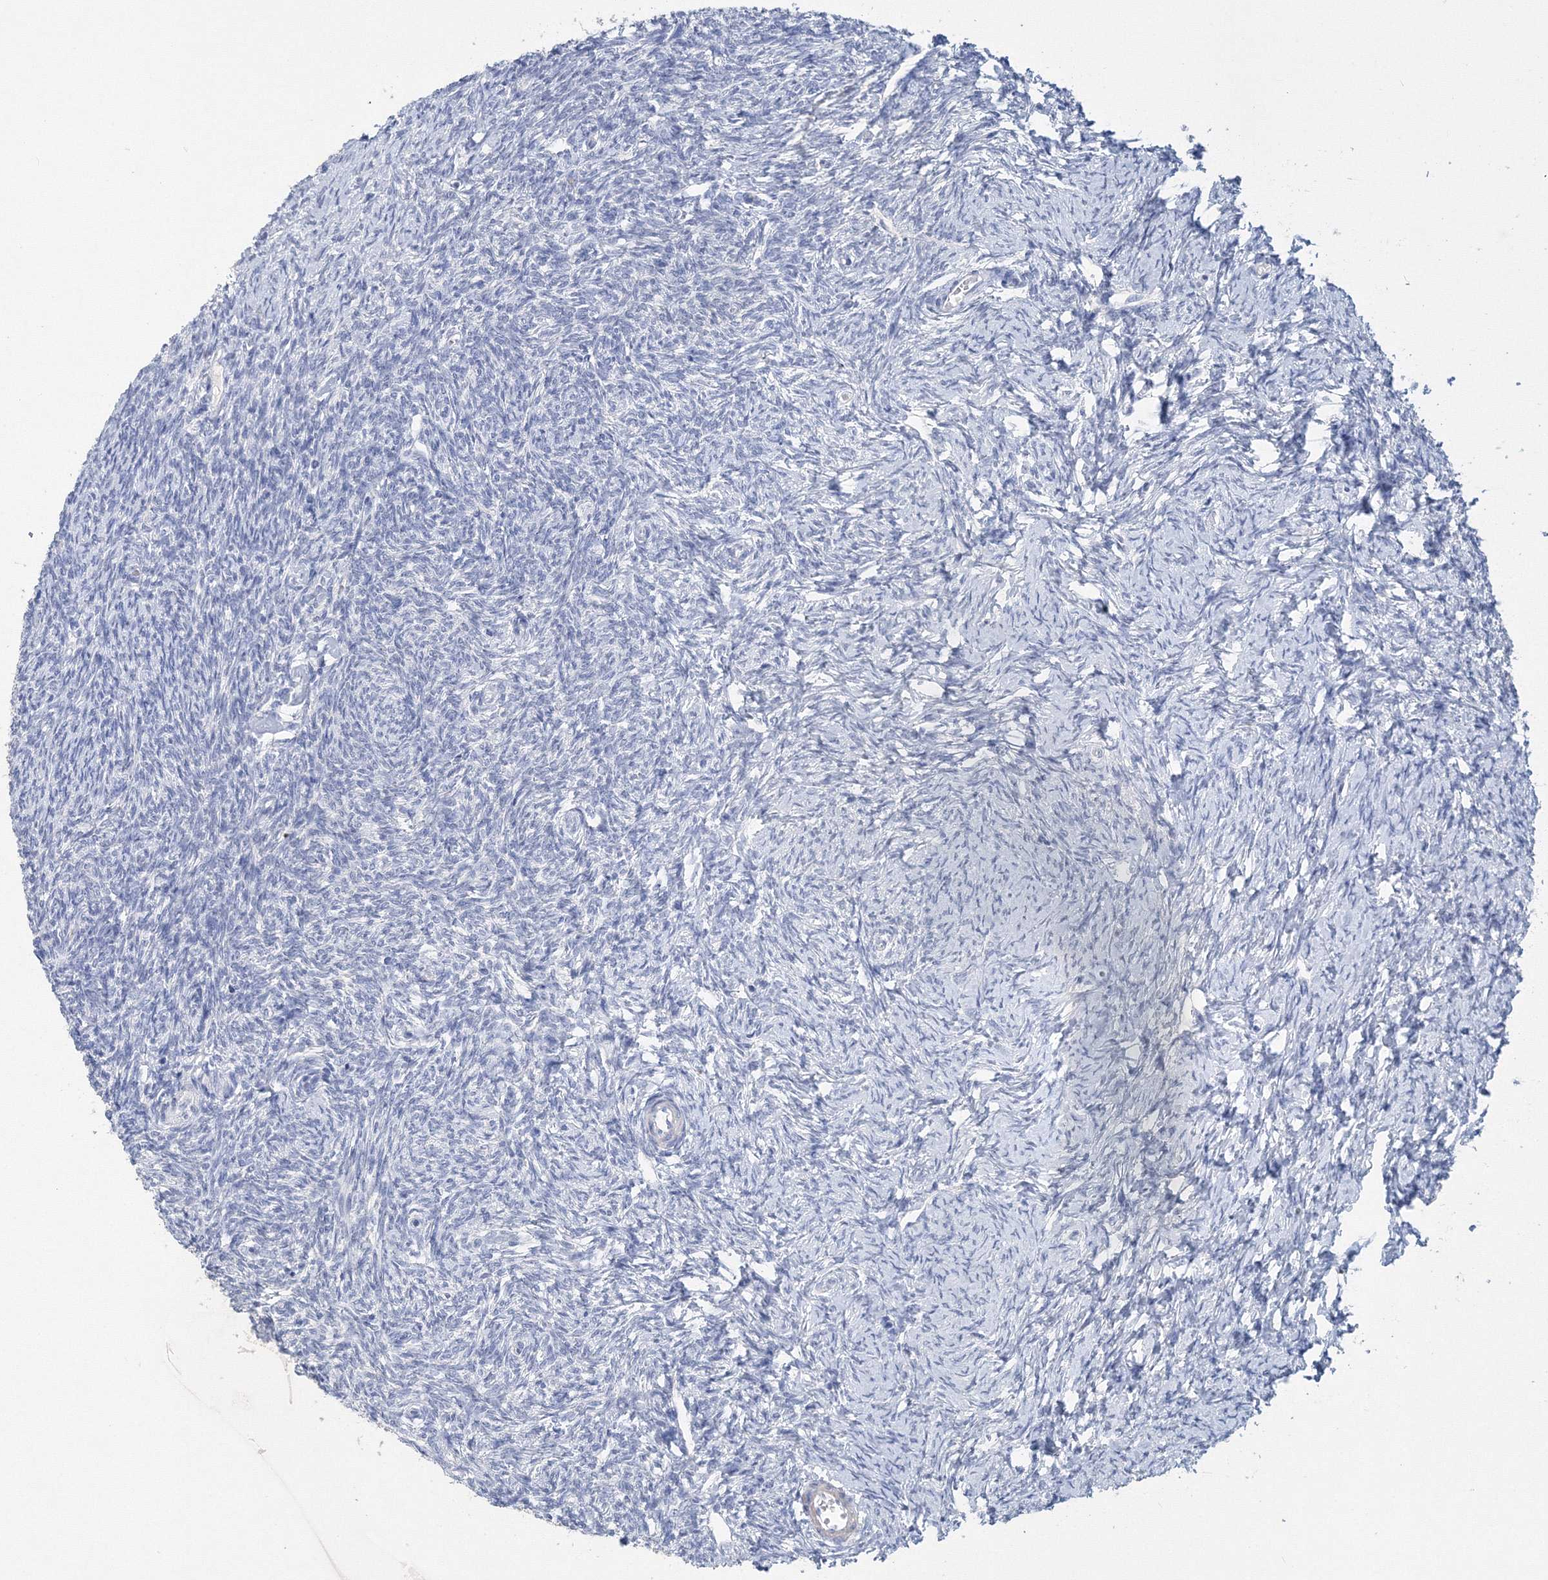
{"staining": {"intensity": "negative", "quantity": "none", "location": "none"}, "tissue": "ovary", "cell_type": "Follicle cells", "image_type": "normal", "snomed": [{"axis": "morphology", "description": "Normal tissue, NOS"}, {"axis": "morphology", "description": "Cyst, NOS"}, {"axis": "topography", "description": "Ovary"}], "caption": "Human ovary stained for a protein using IHC displays no expression in follicle cells.", "gene": "OSBPL6", "patient": {"sex": "female", "age": 33}}